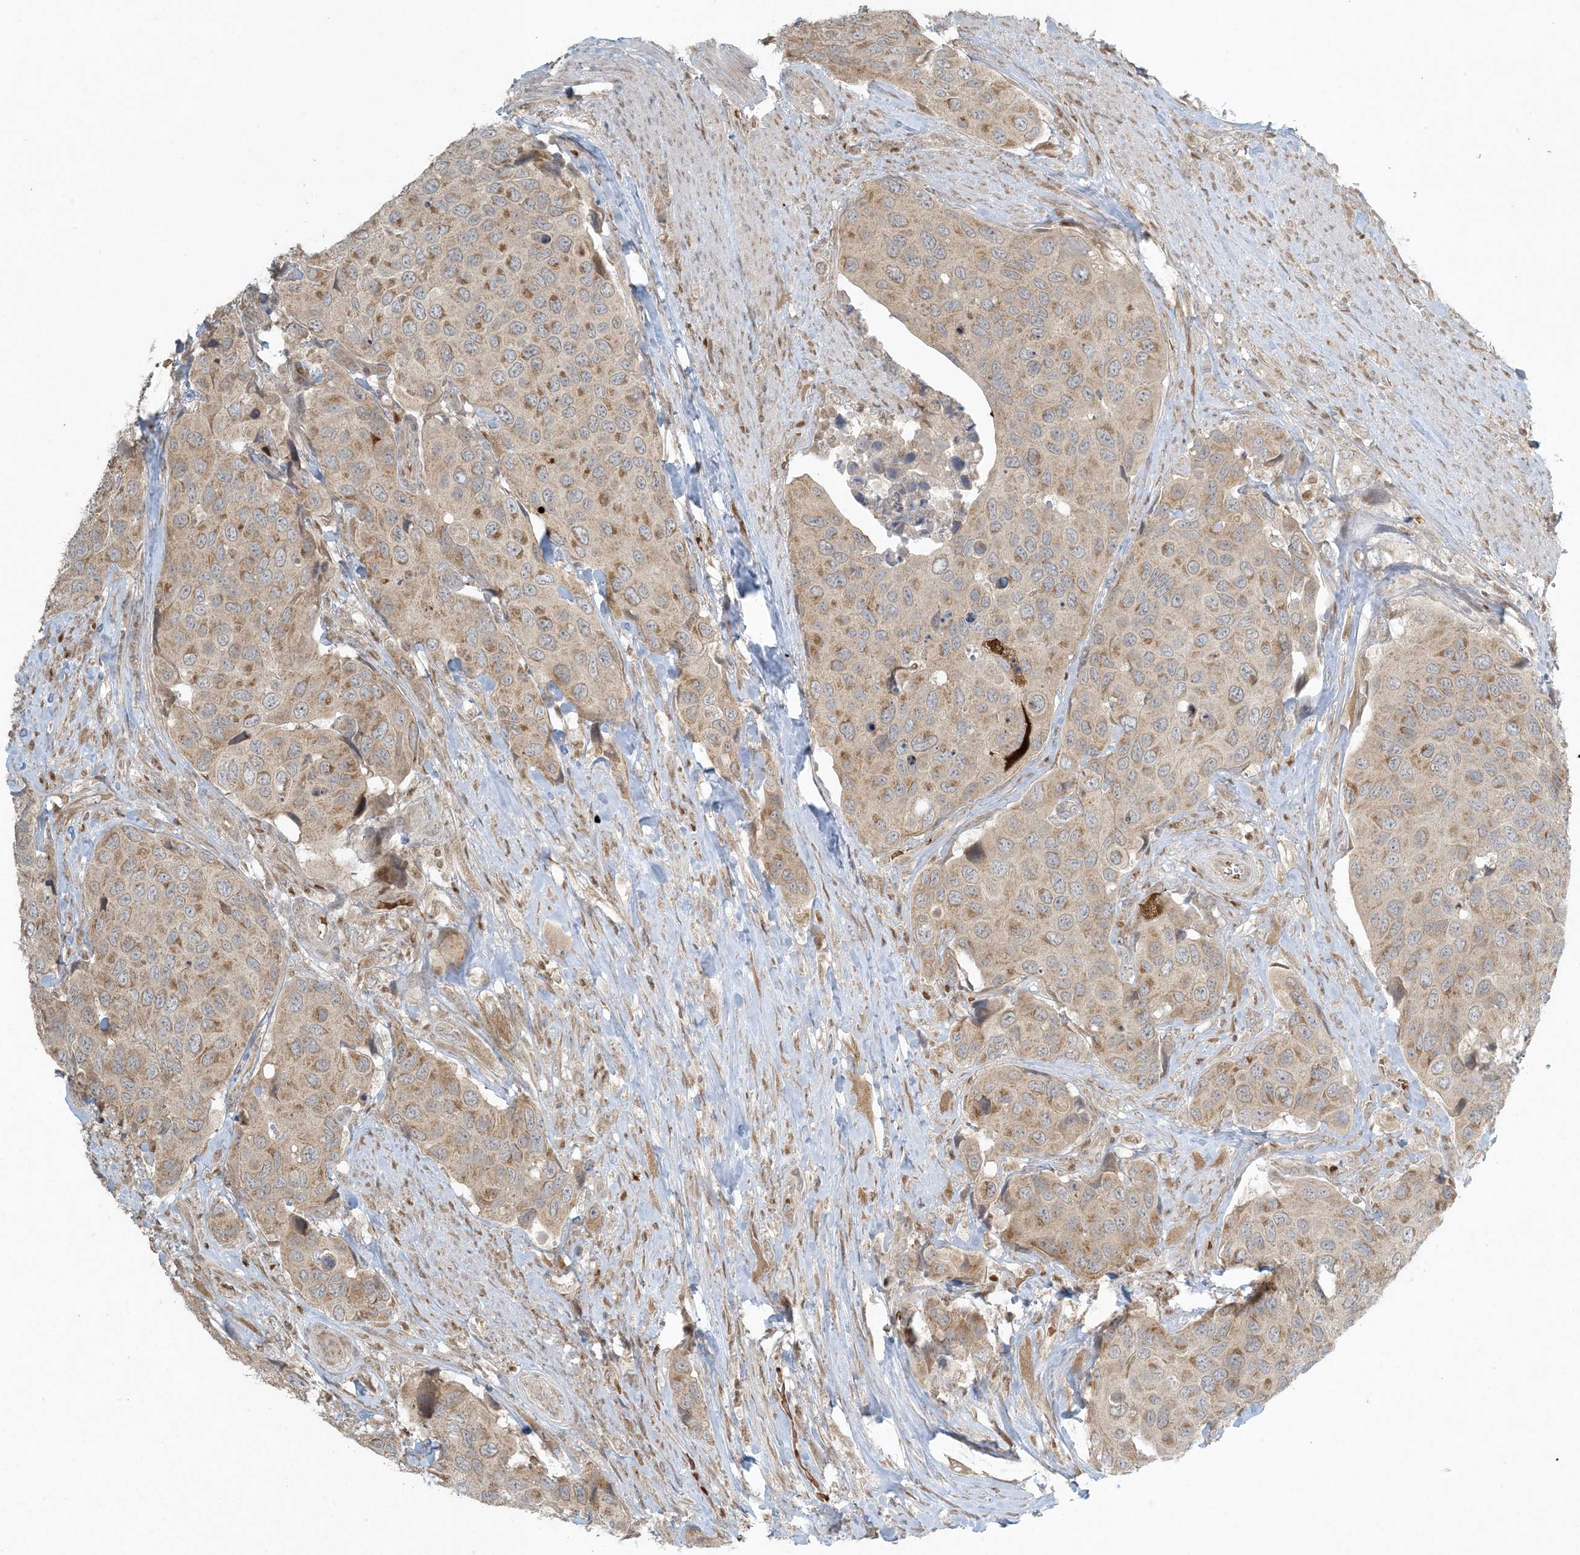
{"staining": {"intensity": "moderate", "quantity": "25%-75%", "location": "cytoplasmic/membranous"}, "tissue": "urothelial cancer", "cell_type": "Tumor cells", "image_type": "cancer", "snomed": [{"axis": "morphology", "description": "Urothelial carcinoma, High grade"}, {"axis": "topography", "description": "Urinary bladder"}], "caption": "Immunohistochemical staining of human urothelial cancer shows moderate cytoplasmic/membranous protein staining in approximately 25%-75% of tumor cells. The staining is performed using DAB (3,3'-diaminobenzidine) brown chromogen to label protein expression. The nuclei are counter-stained blue using hematoxylin.", "gene": "CTDNEP1", "patient": {"sex": "male", "age": 74}}